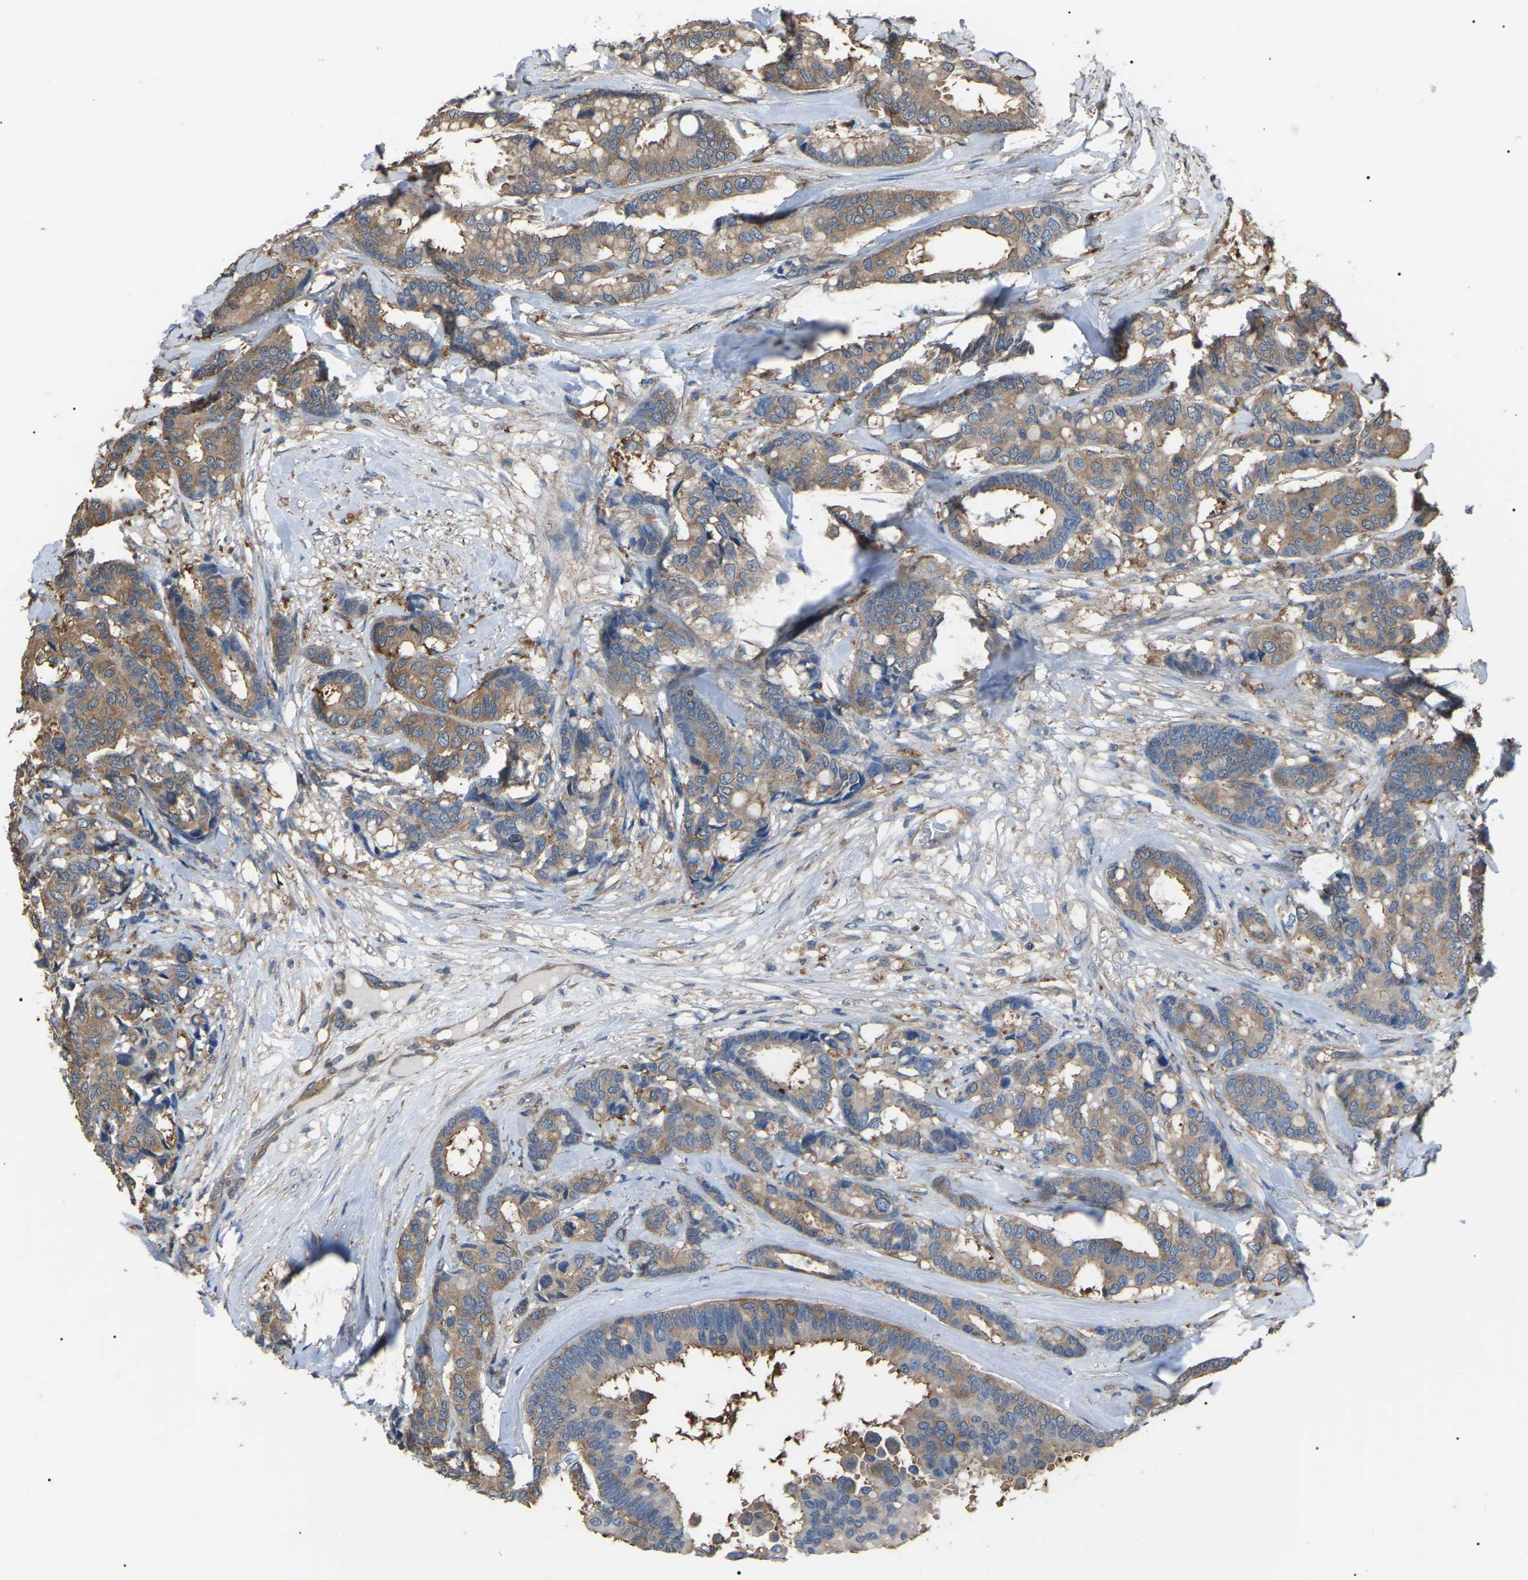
{"staining": {"intensity": "moderate", "quantity": ">75%", "location": "cytoplasmic/membranous"}, "tissue": "breast cancer", "cell_type": "Tumor cells", "image_type": "cancer", "snomed": [{"axis": "morphology", "description": "Duct carcinoma"}, {"axis": "topography", "description": "Breast"}], "caption": "Protein expression analysis of breast cancer shows moderate cytoplasmic/membranous positivity in about >75% of tumor cells.", "gene": "PDCD5", "patient": {"sex": "female", "age": 87}}